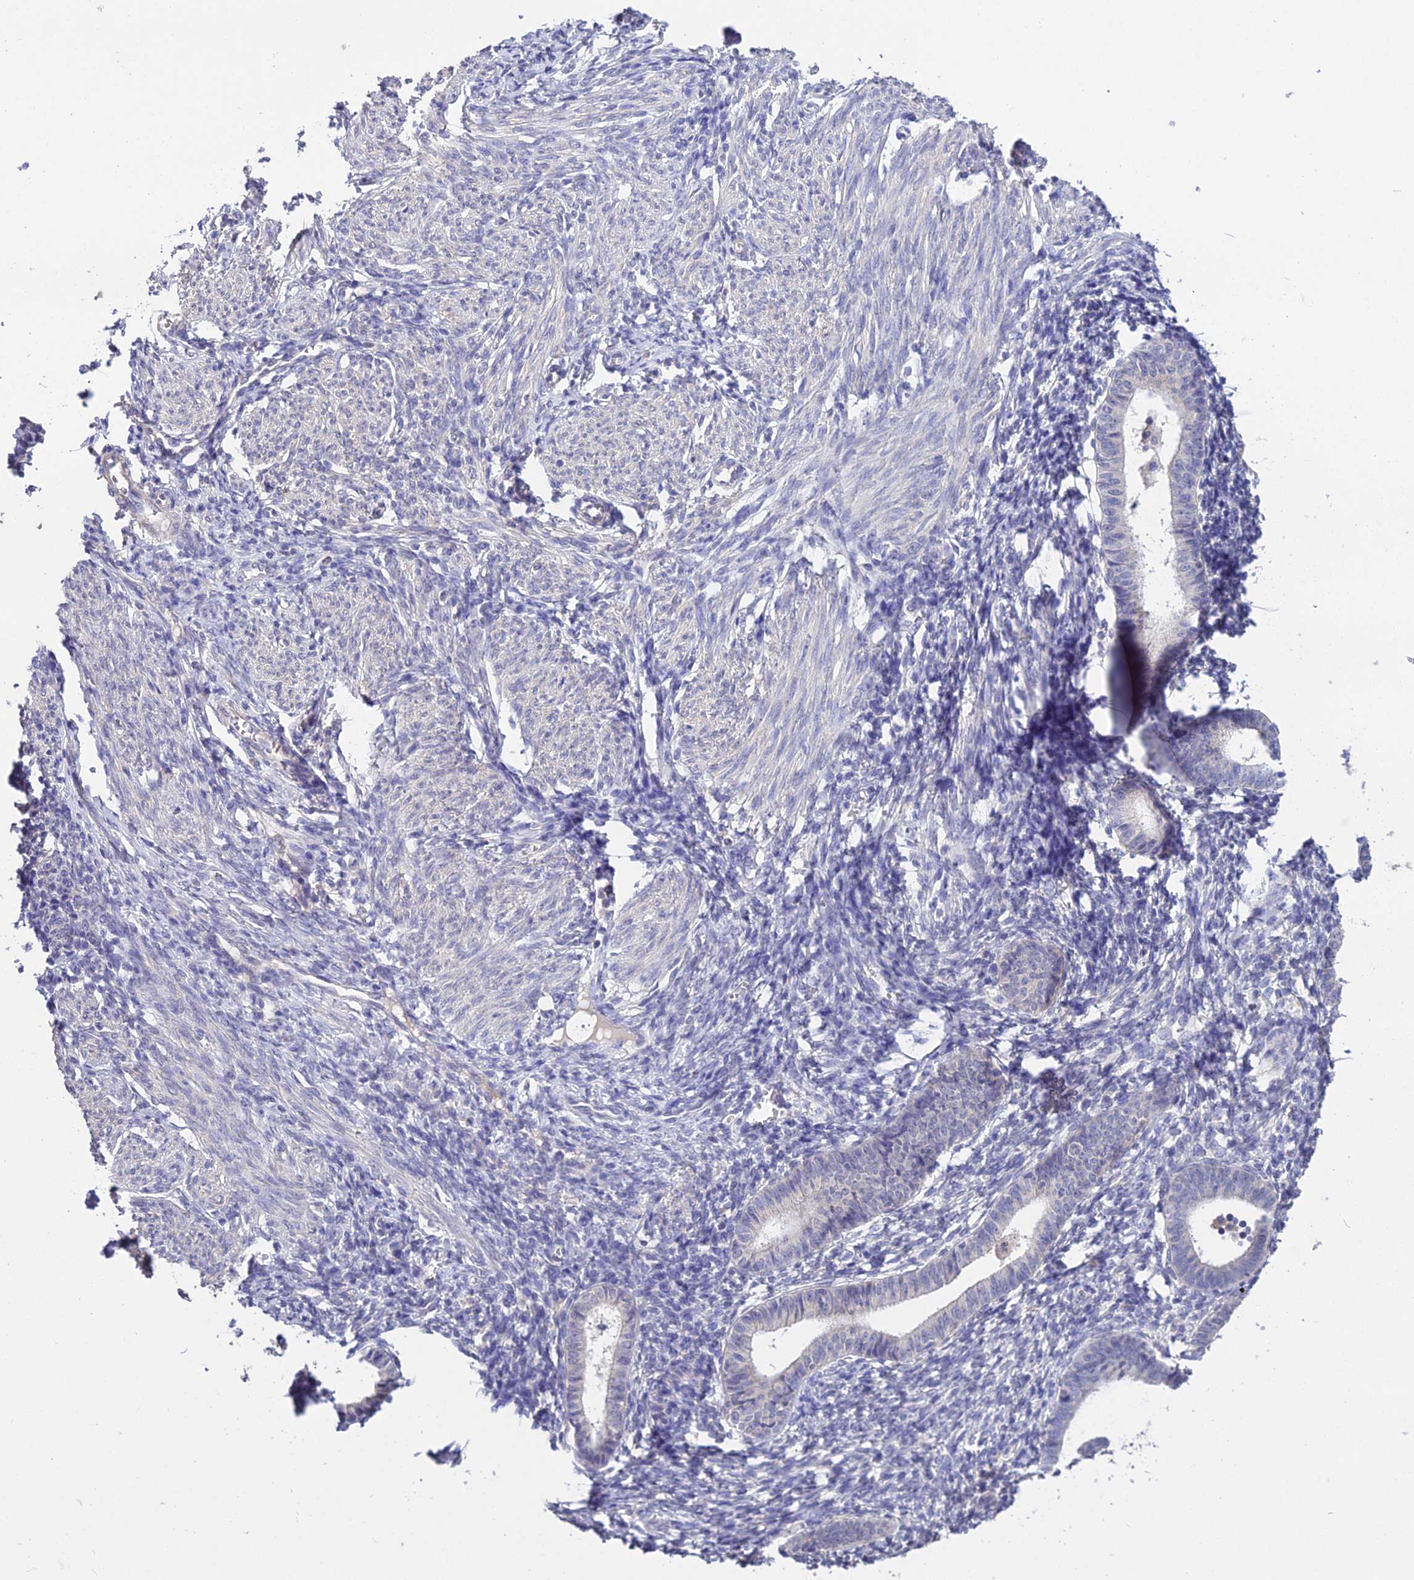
{"staining": {"intensity": "negative", "quantity": "none", "location": "none"}, "tissue": "endometrium", "cell_type": "Cells in endometrial stroma", "image_type": "normal", "snomed": [{"axis": "morphology", "description": "Normal tissue, NOS"}, {"axis": "morphology", "description": "Adenocarcinoma, NOS"}, {"axis": "topography", "description": "Endometrium"}], "caption": "IHC image of unremarkable endometrium: endometrium stained with DAB (3,3'-diaminobenzidine) demonstrates no significant protein positivity in cells in endometrial stroma. Nuclei are stained in blue.", "gene": "PGK1", "patient": {"sex": "female", "age": 57}}